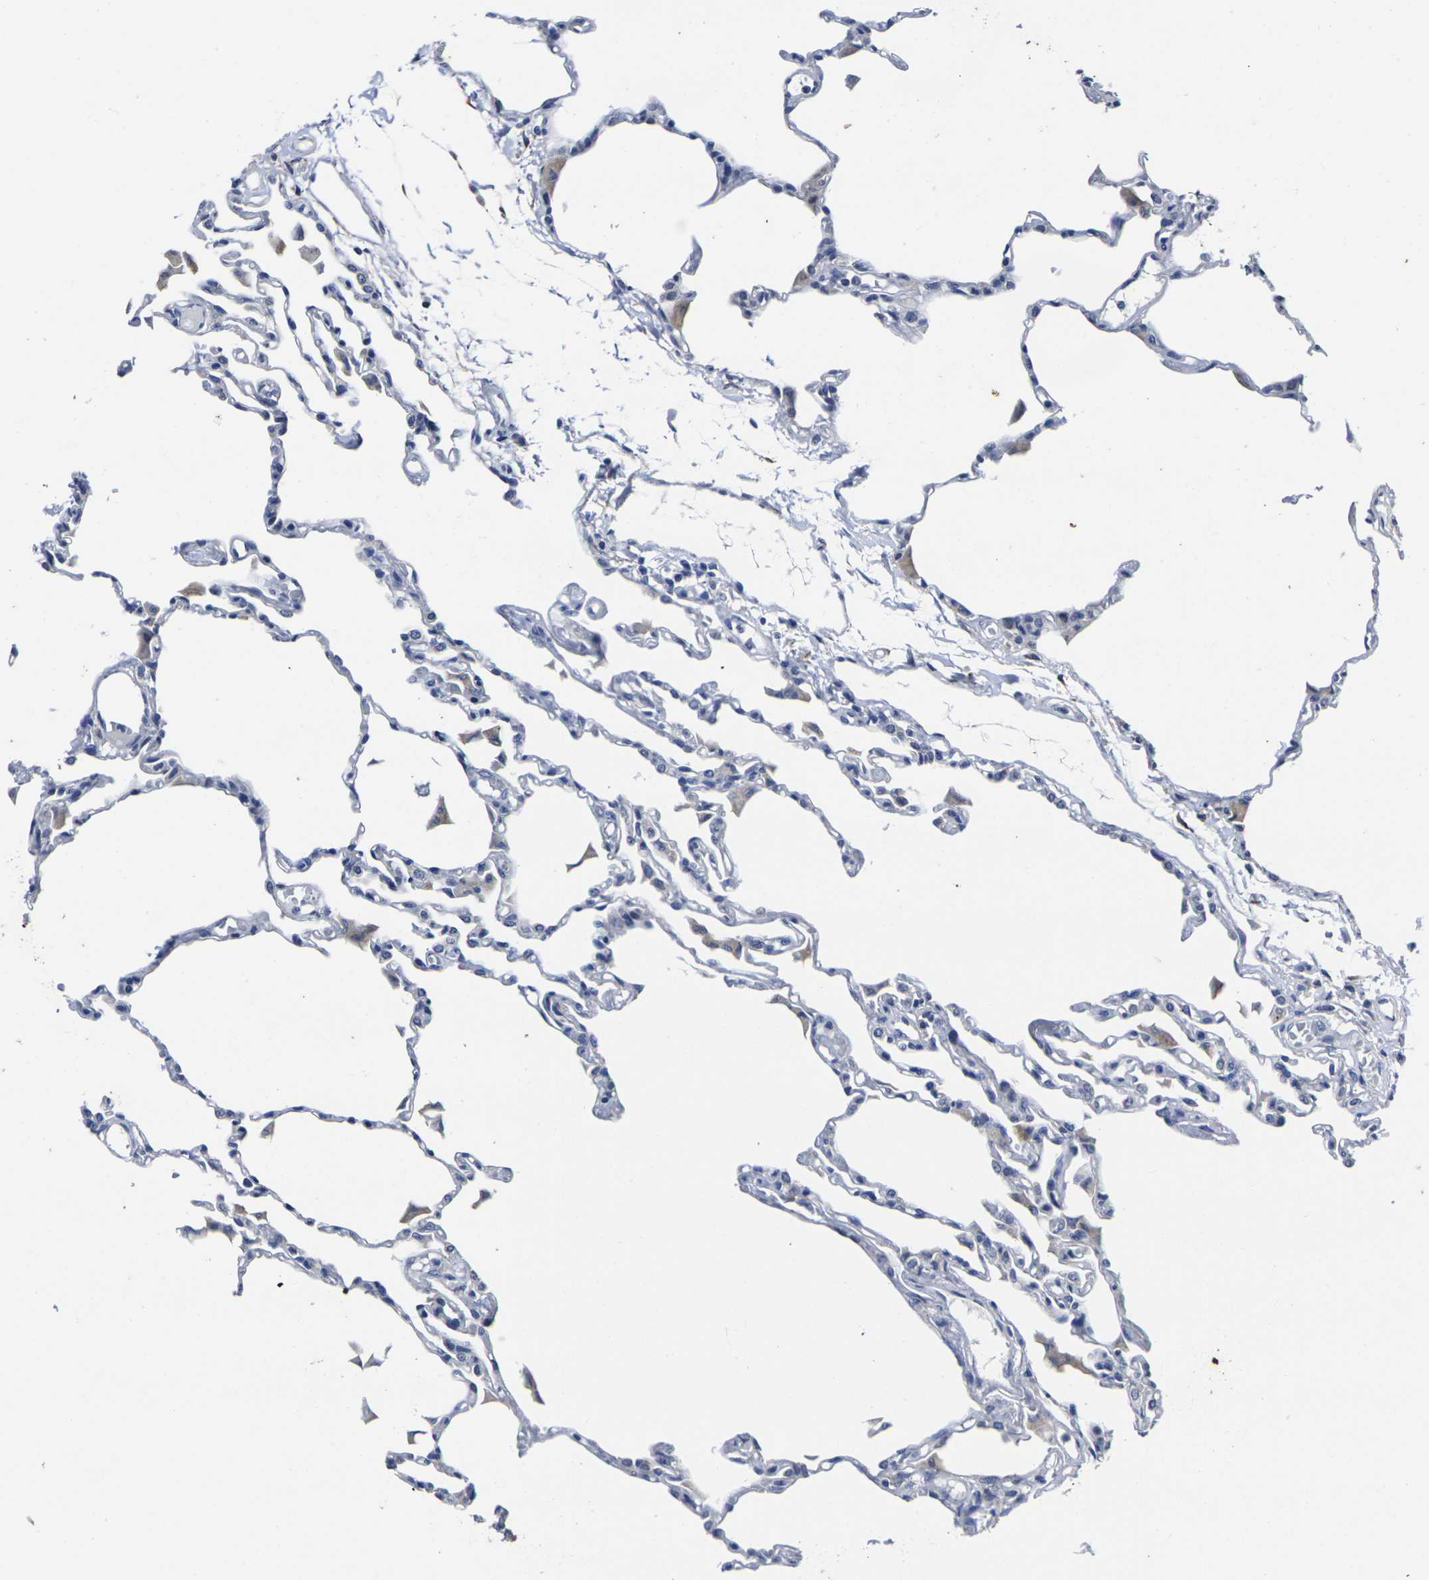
{"staining": {"intensity": "negative", "quantity": "none", "location": "none"}, "tissue": "lung", "cell_type": "Alveolar cells", "image_type": "normal", "snomed": [{"axis": "morphology", "description": "Normal tissue, NOS"}, {"axis": "topography", "description": "Lung"}], "caption": "This micrograph is of normal lung stained with immunohistochemistry (IHC) to label a protein in brown with the nuclei are counter-stained blue. There is no staining in alveolar cells.", "gene": "CYP2C8", "patient": {"sex": "female", "age": 49}}